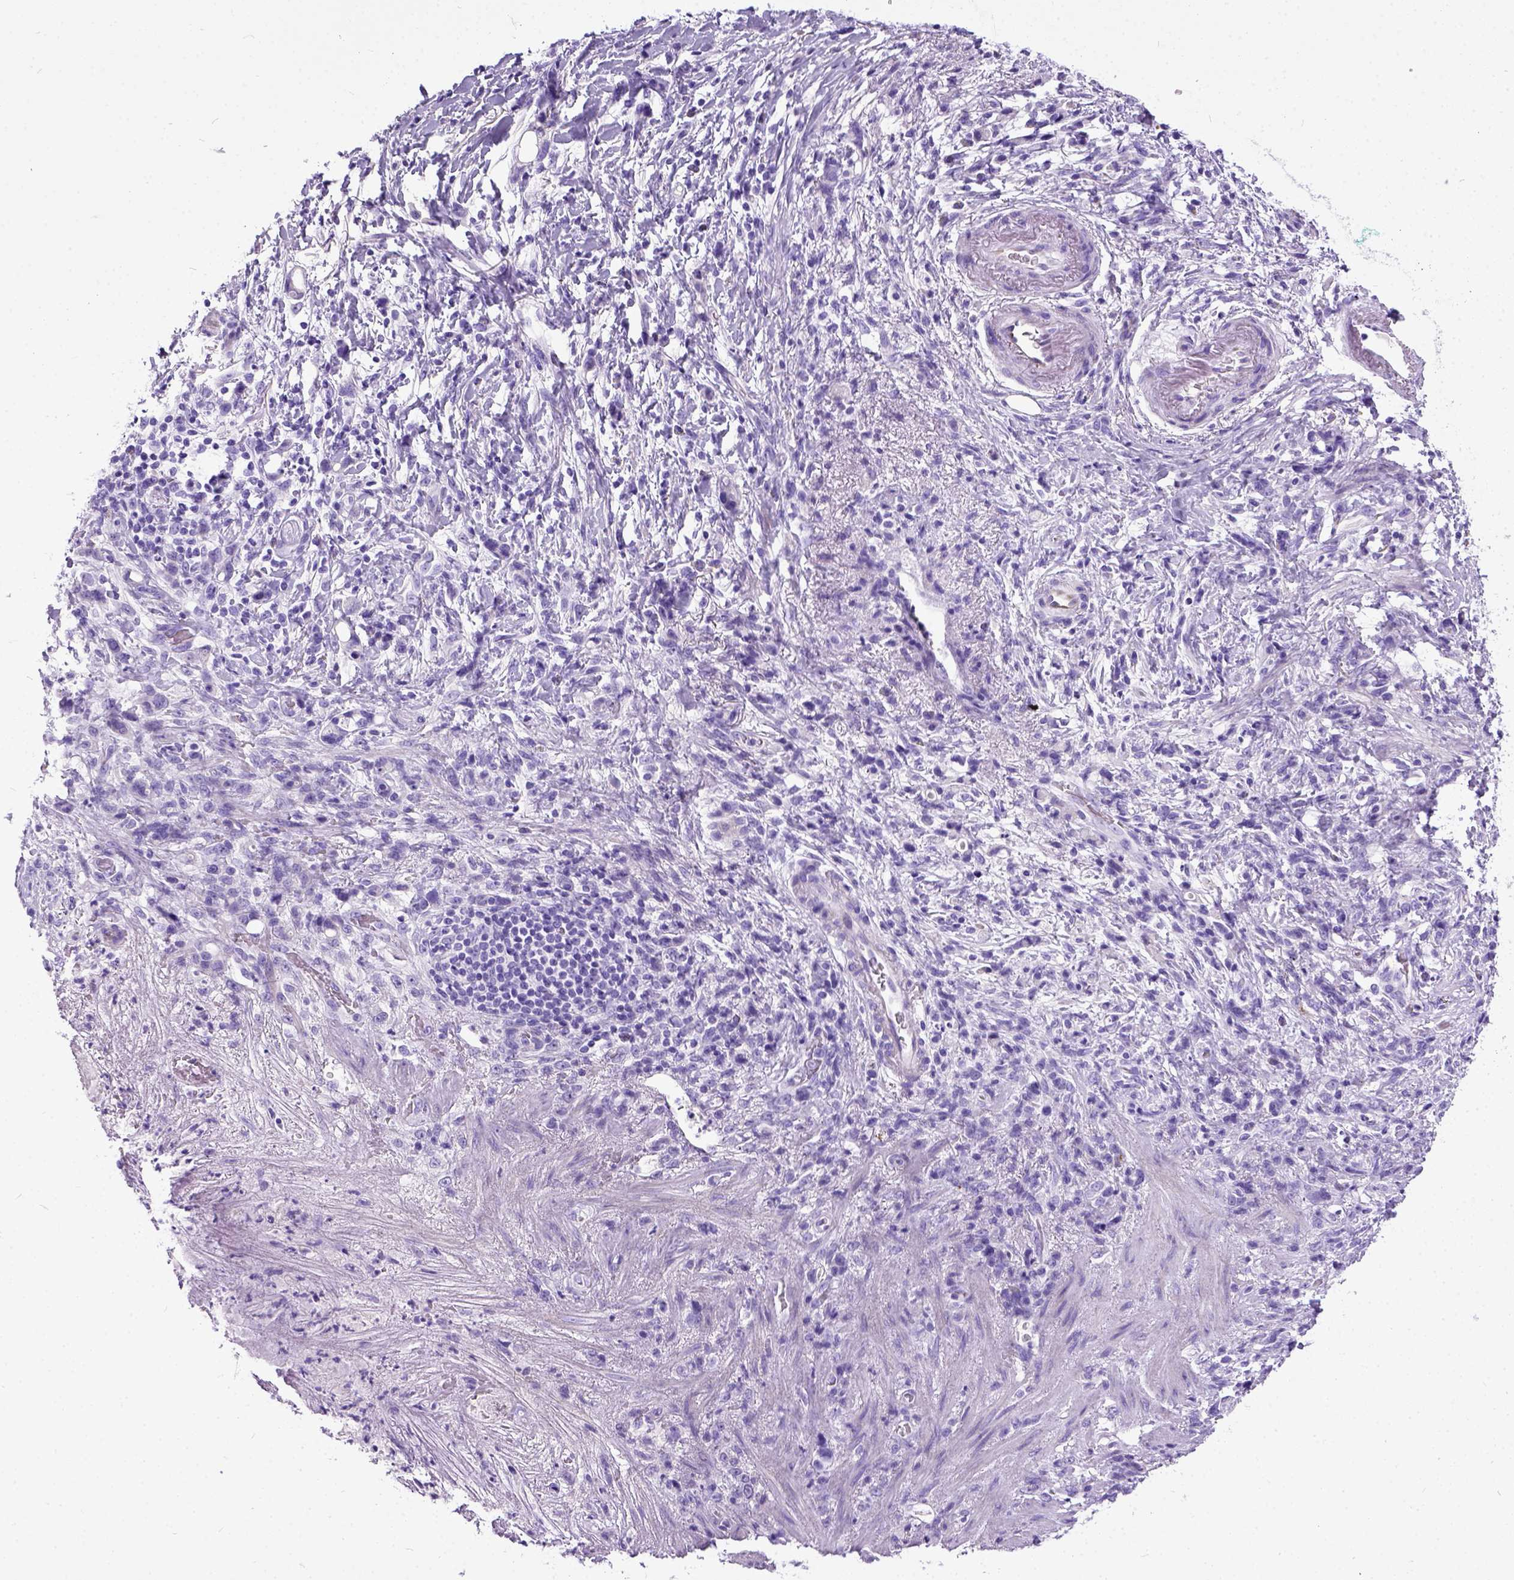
{"staining": {"intensity": "negative", "quantity": "none", "location": "none"}, "tissue": "stomach cancer", "cell_type": "Tumor cells", "image_type": "cancer", "snomed": [{"axis": "morphology", "description": "Adenocarcinoma, NOS"}, {"axis": "topography", "description": "Stomach"}], "caption": "This is an IHC histopathology image of human stomach cancer (adenocarcinoma). There is no staining in tumor cells.", "gene": "IGF2", "patient": {"sex": "female", "age": 84}}